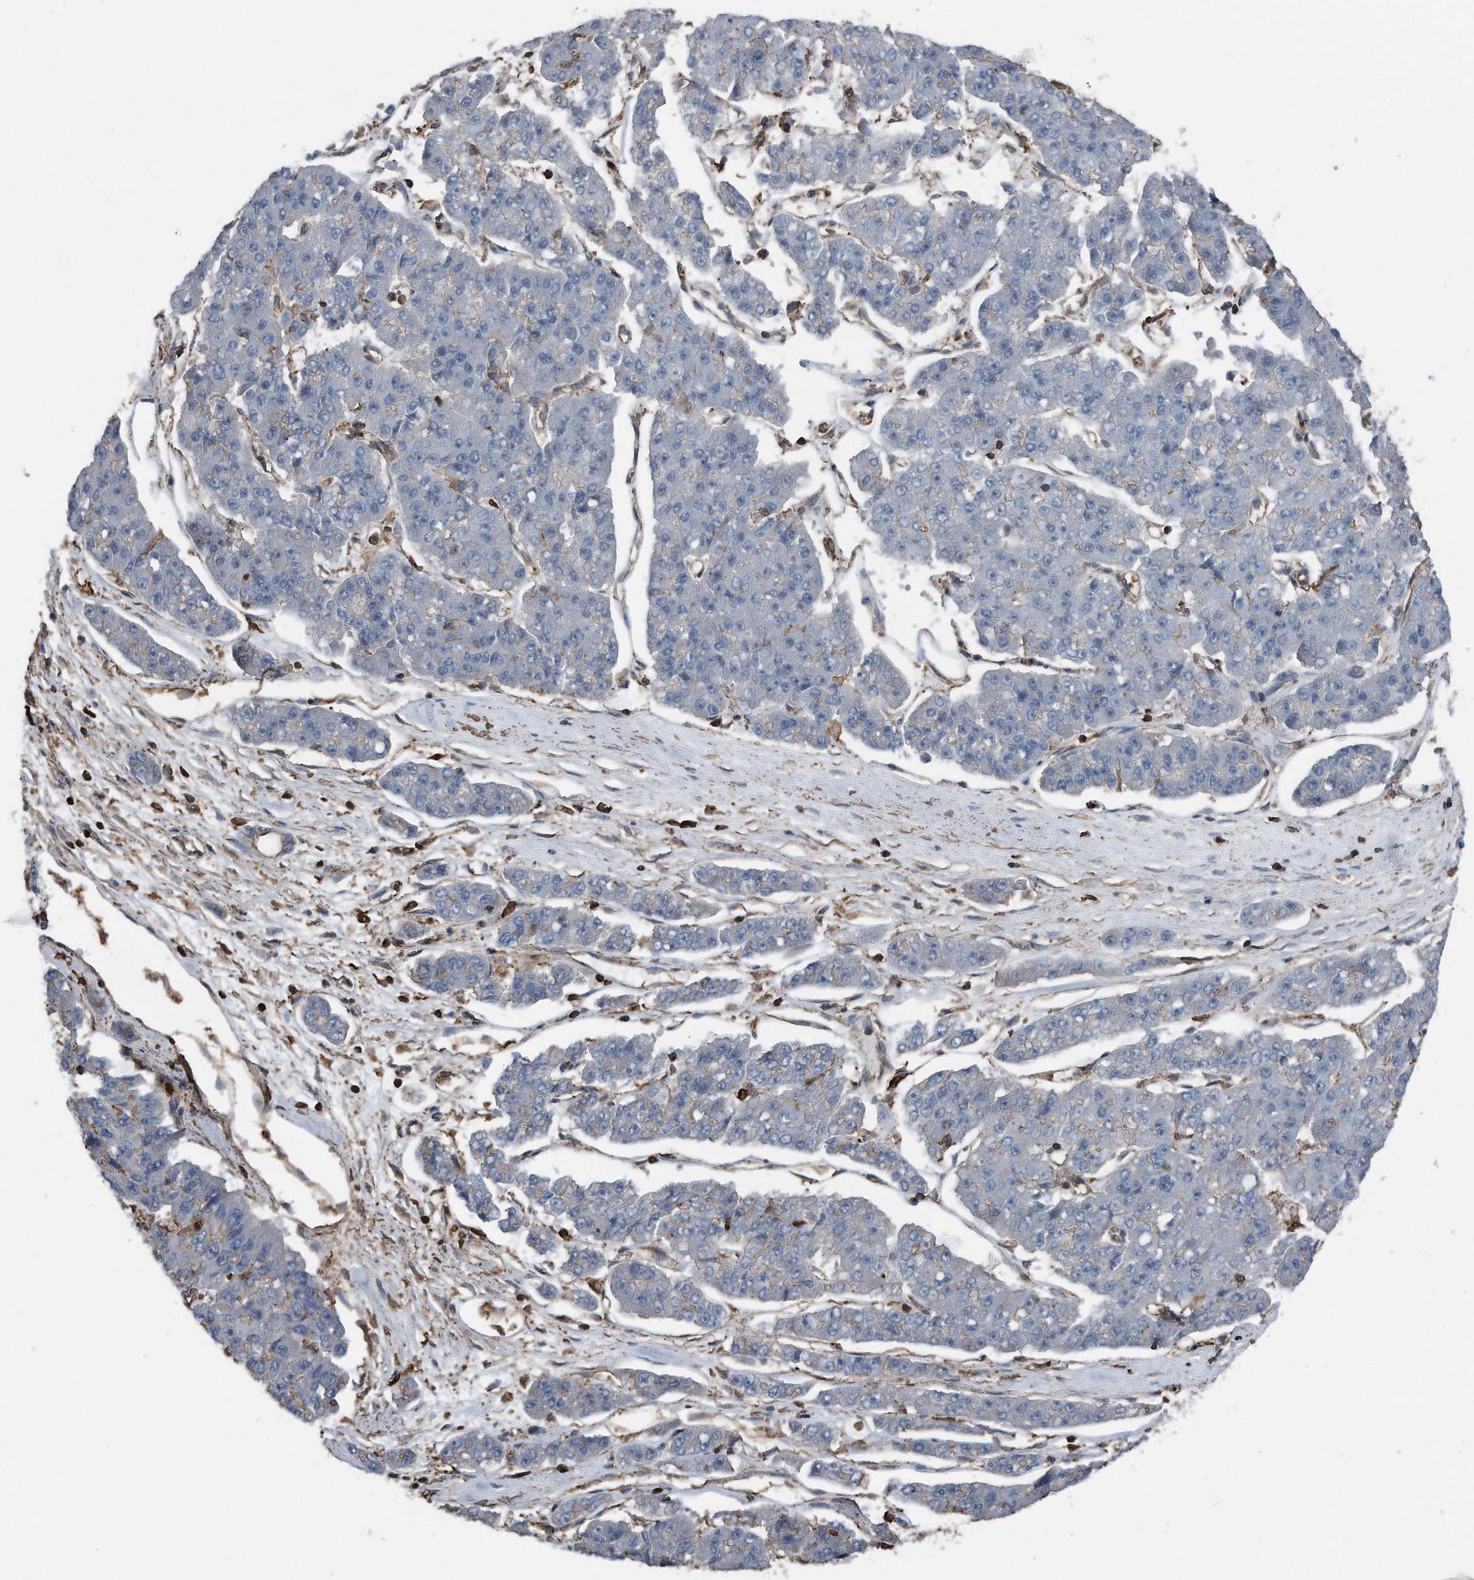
{"staining": {"intensity": "negative", "quantity": "none", "location": "none"}, "tissue": "pancreatic cancer", "cell_type": "Tumor cells", "image_type": "cancer", "snomed": [{"axis": "morphology", "description": "Adenocarcinoma, NOS"}, {"axis": "topography", "description": "Pancreas"}], "caption": "This photomicrograph is of pancreatic cancer stained with immunohistochemistry (IHC) to label a protein in brown with the nuclei are counter-stained blue. There is no staining in tumor cells.", "gene": "RSPO3", "patient": {"sex": "male", "age": 50}}